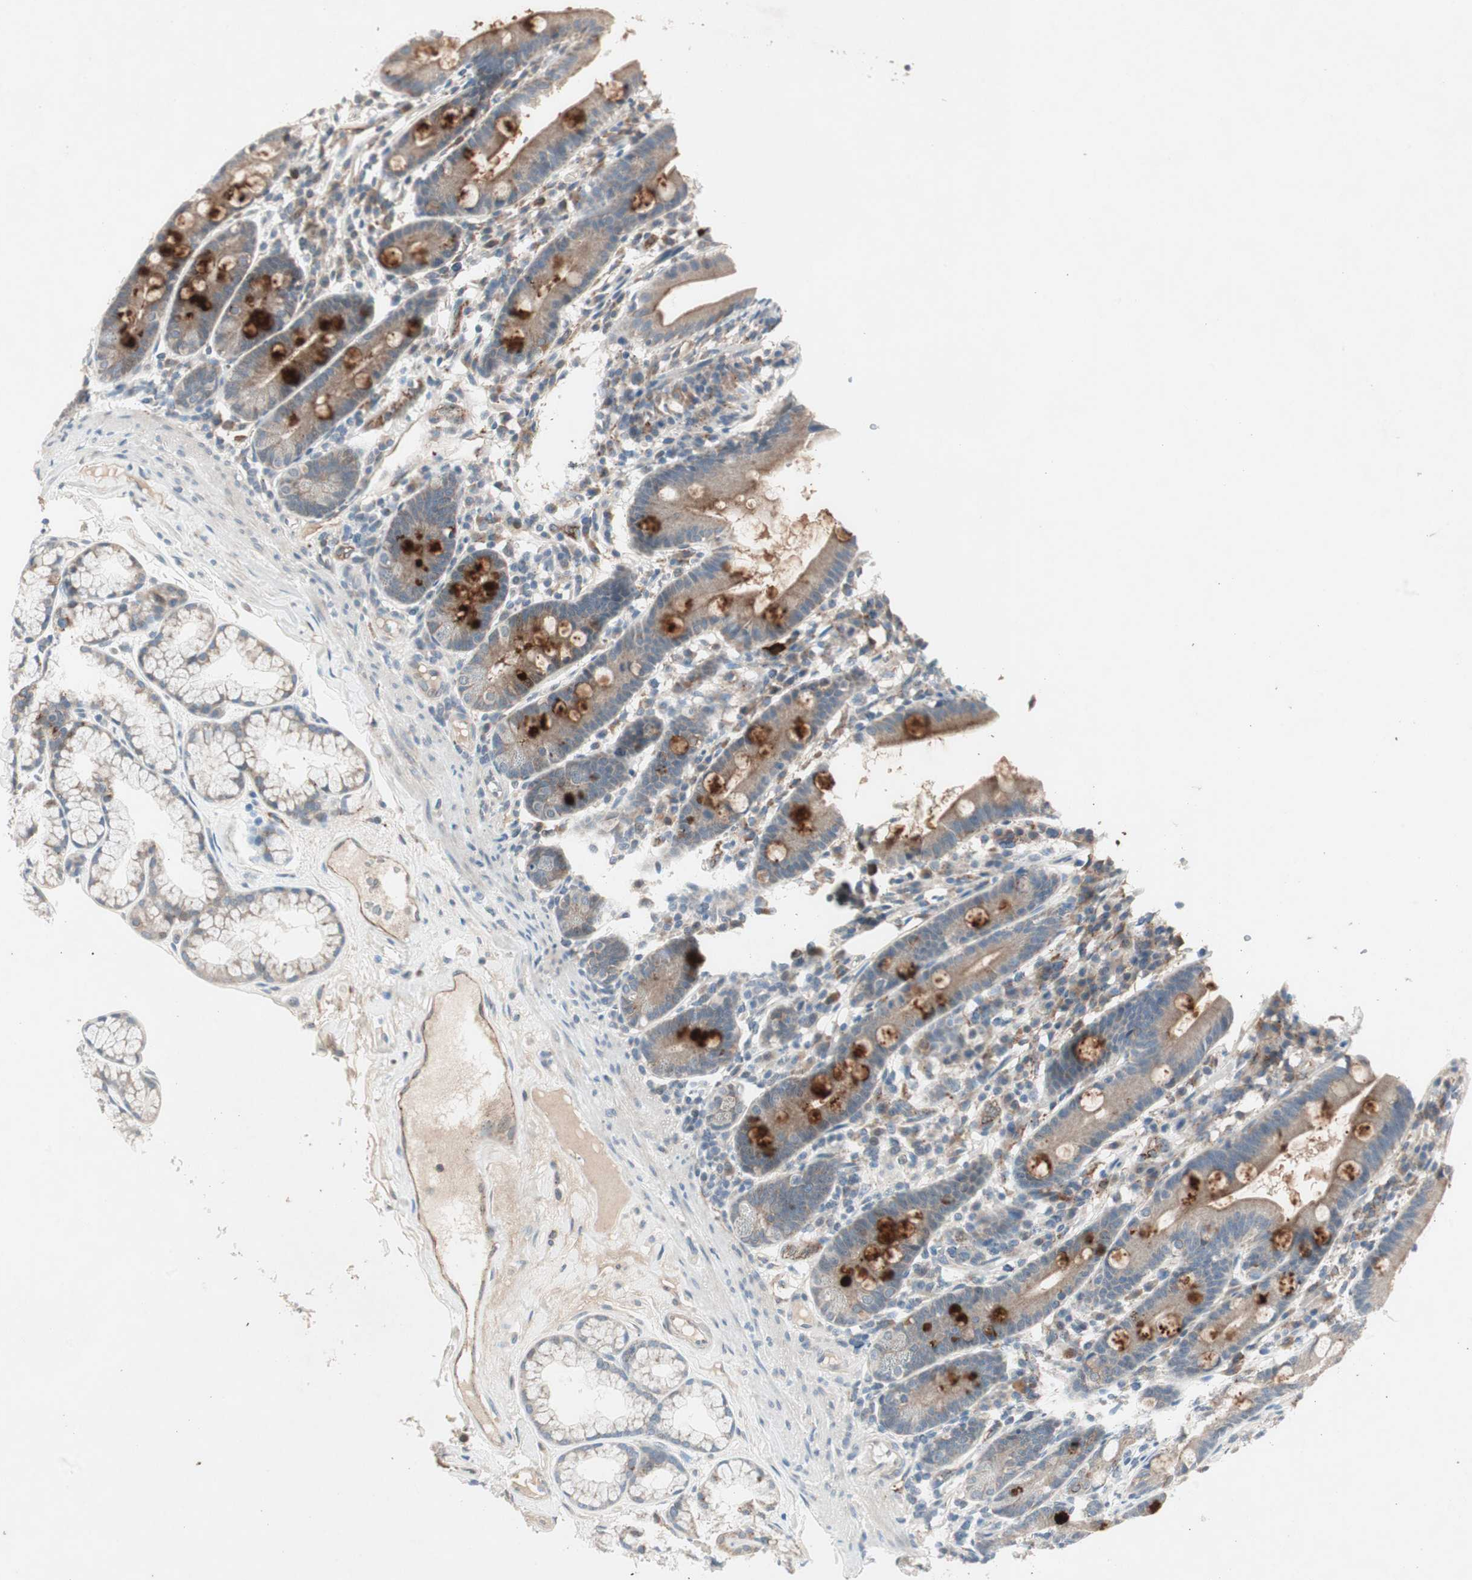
{"staining": {"intensity": "moderate", "quantity": ">75%", "location": "cytoplasmic/membranous"}, "tissue": "duodenum", "cell_type": "Glandular cells", "image_type": "normal", "snomed": [{"axis": "morphology", "description": "Normal tissue, NOS"}, {"axis": "topography", "description": "Duodenum"}], "caption": "Glandular cells reveal medium levels of moderate cytoplasmic/membranous positivity in about >75% of cells in benign human duodenum. (DAB IHC with brightfield microscopy, high magnification).", "gene": "FGFR4", "patient": {"sex": "male", "age": 50}}